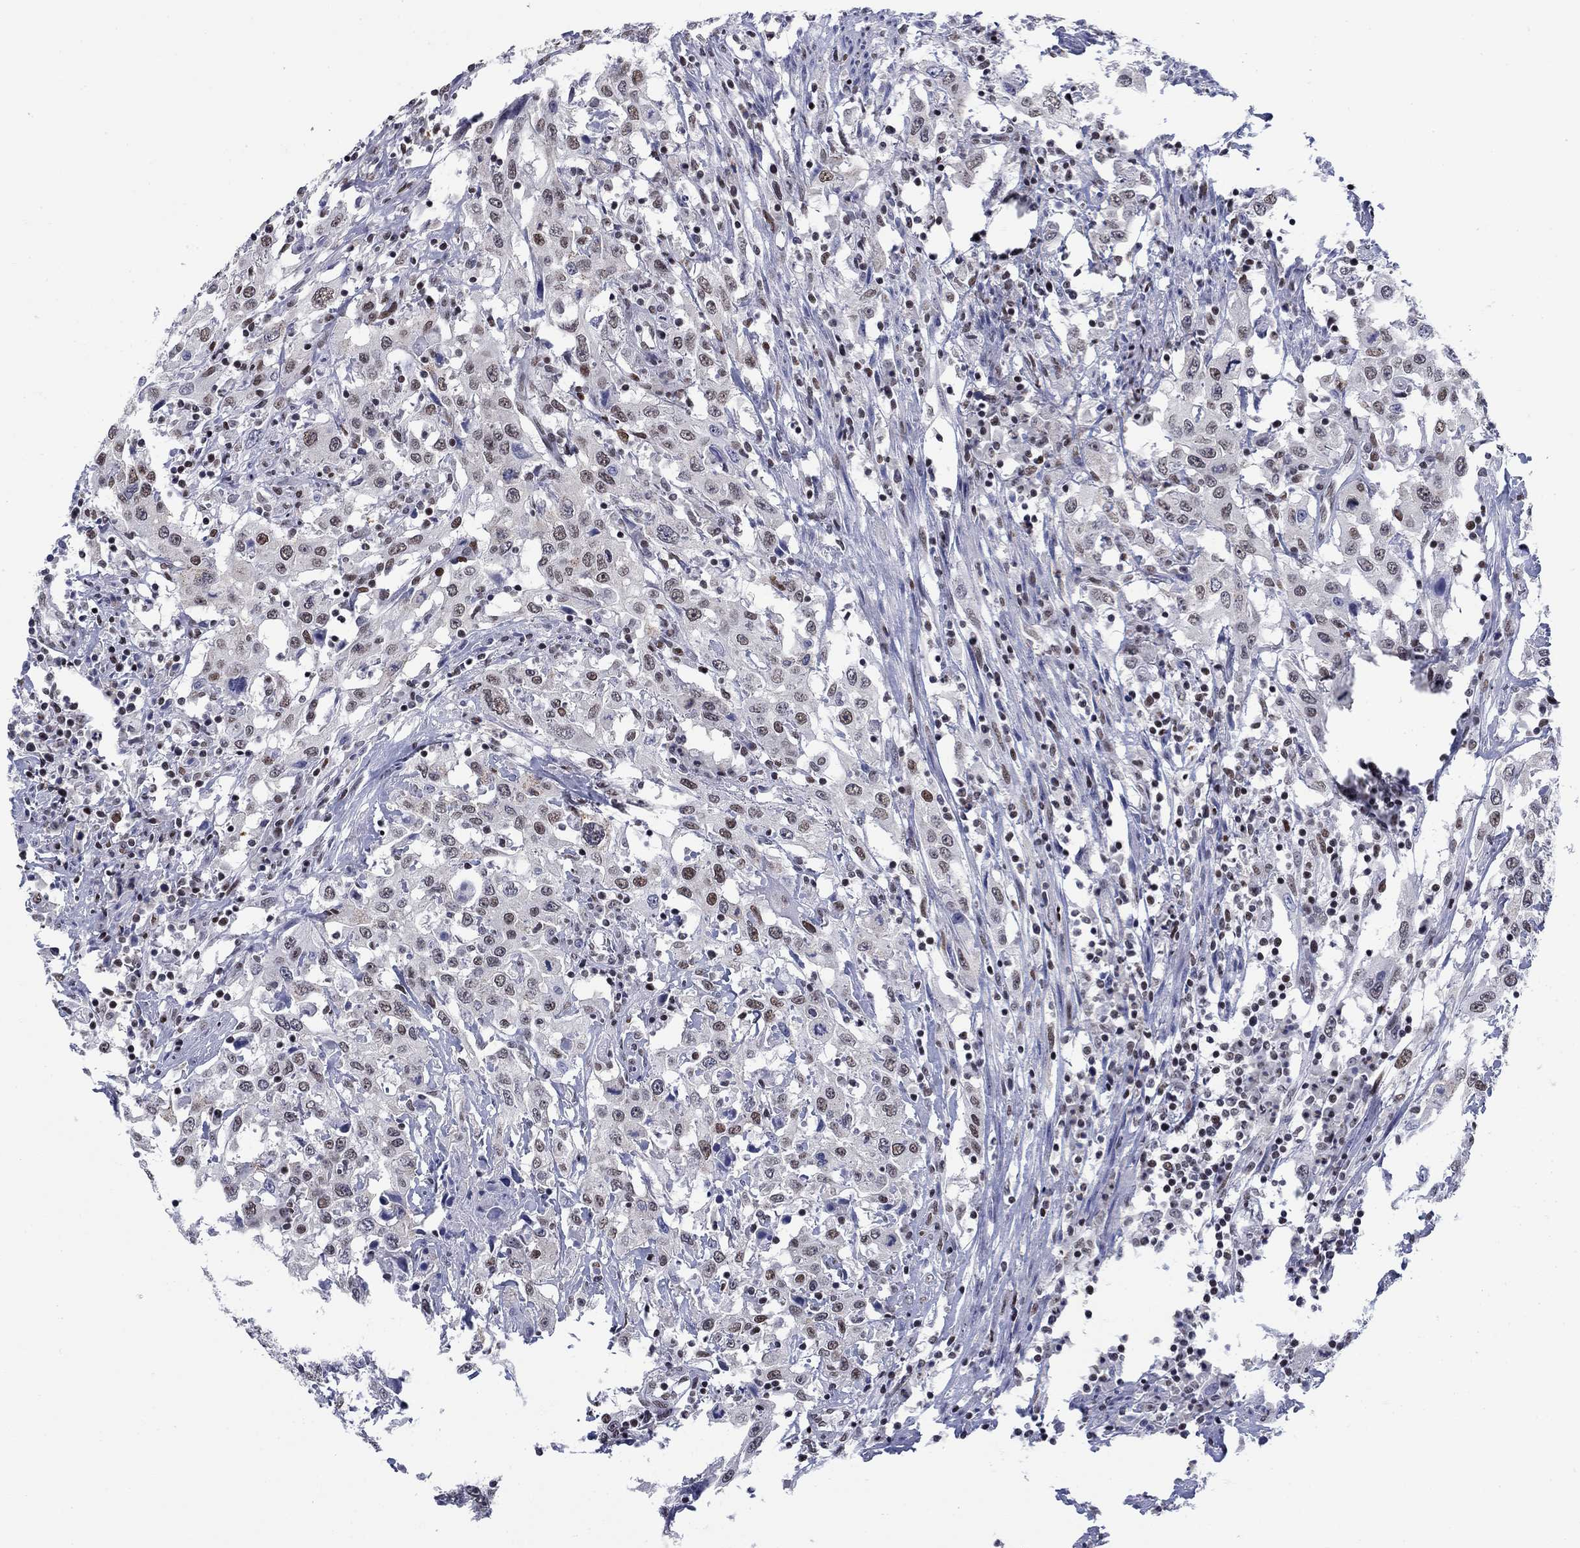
{"staining": {"intensity": "moderate", "quantity": "<25%", "location": "nuclear"}, "tissue": "urothelial cancer", "cell_type": "Tumor cells", "image_type": "cancer", "snomed": [{"axis": "morphology", "description": "Urothelial carcinoma, High grade"}, {"axis": "topography", "description": "Urinary bladder"}], "caption": "The histopathology image exhibits immunohistochemical staining of urothelial cancer. There is moderate nuclear staining is seen in approximately <25% of tumor cells. (Brightfield microscopy of DAB IHC at high magnification).", "gene": "NPAS3", "patient": {"sex": "male", "age": 61}}